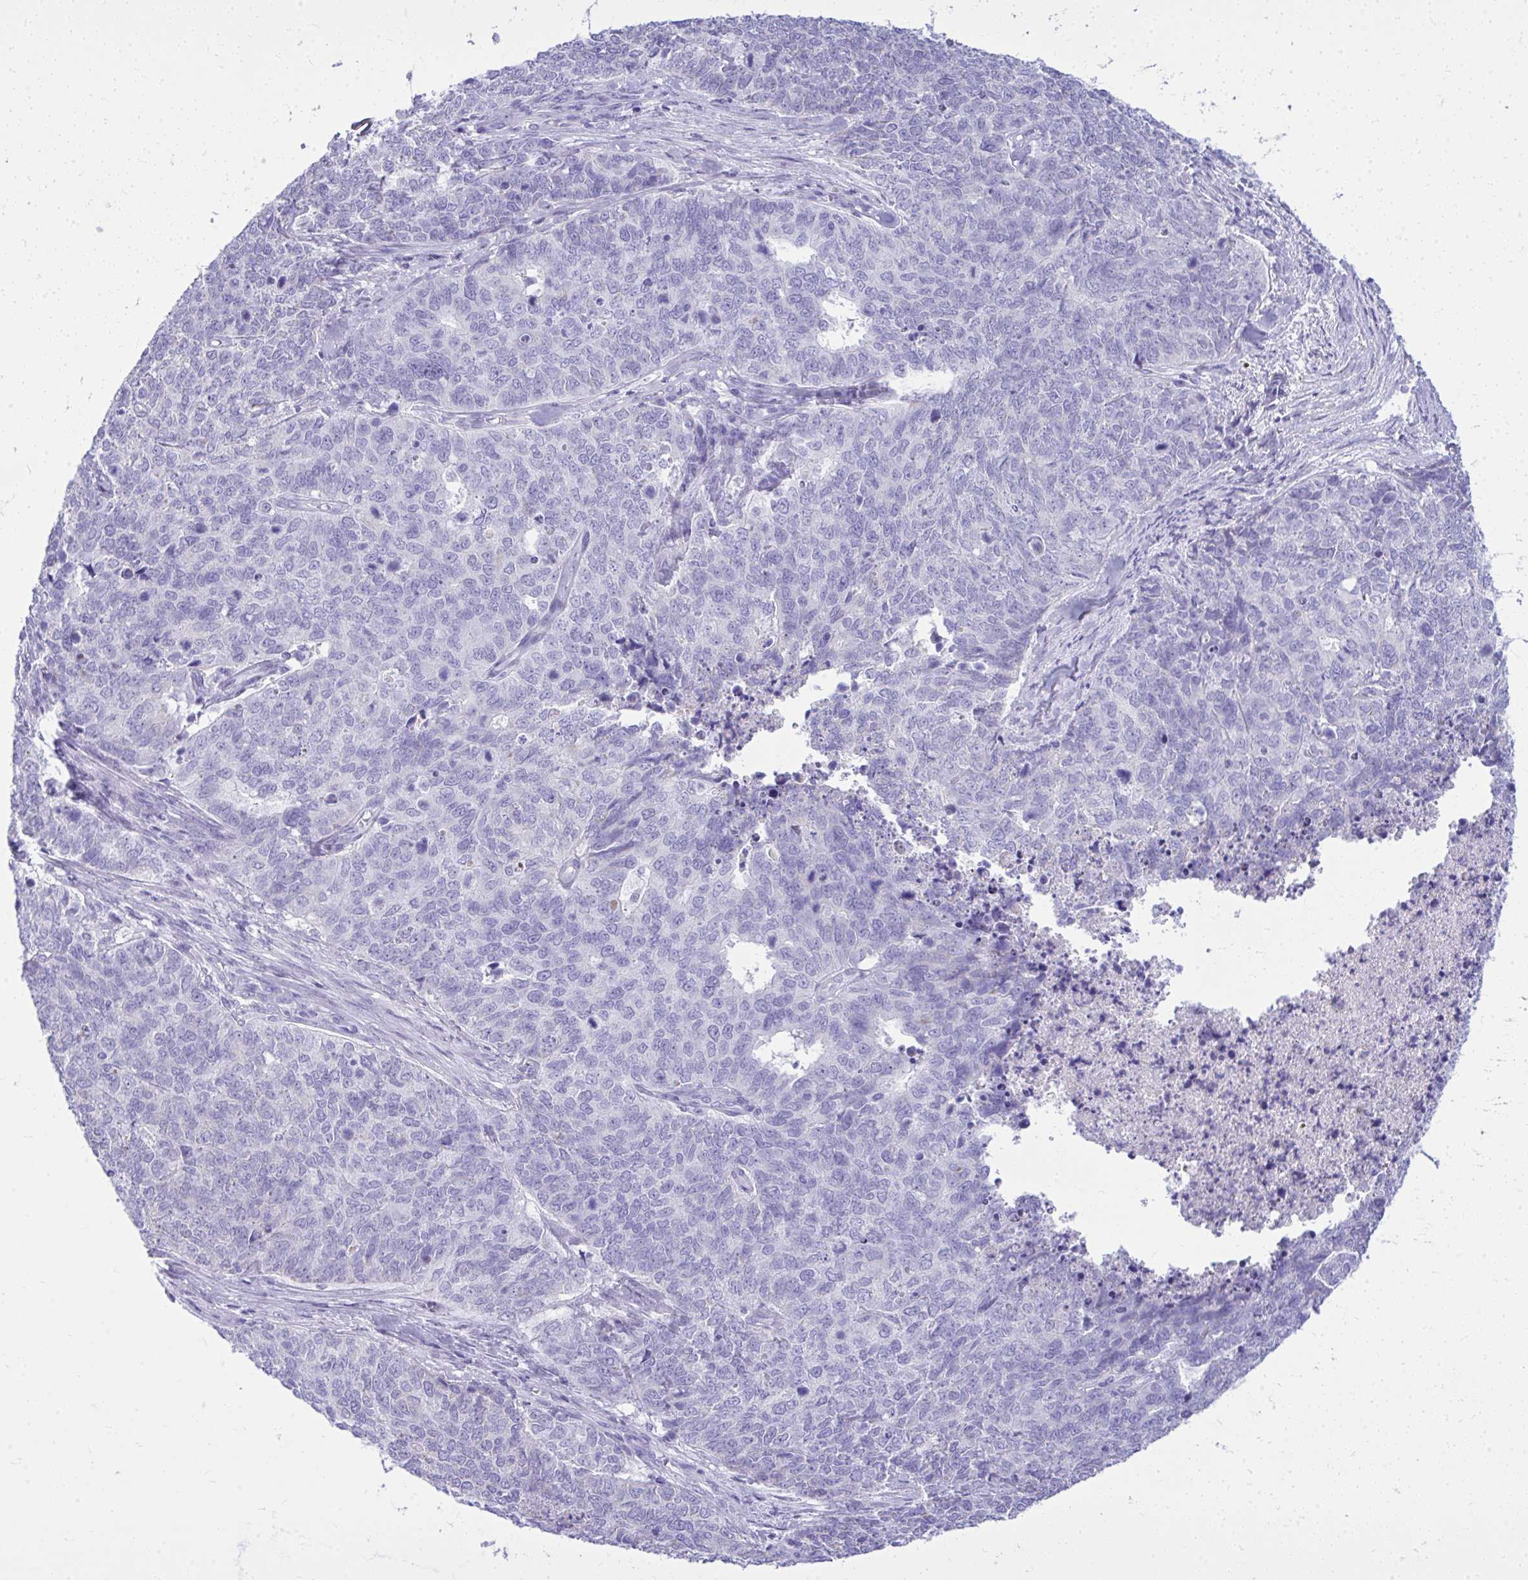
{"staining": {"intensity": "negative", "quantity": "none", "location": "none"}, "tissue": "cervical cancer", "cell_type": "Tumor cells", "image_type": "cancer", "snomed": [{"axis": "morphology", "description": "Adenocarcinoma, NOS"}, {"axis": "topography", "description": "Cervix"}], "caption": "This photomicrograph is of cervical adenocarcinoma stained with IHC to label a protein in brown with the nuclei are counter-stained blue. There is no expression in tumor cells.", "gene": "RALYL", "patient": {"sex": "female", "age": 63}}